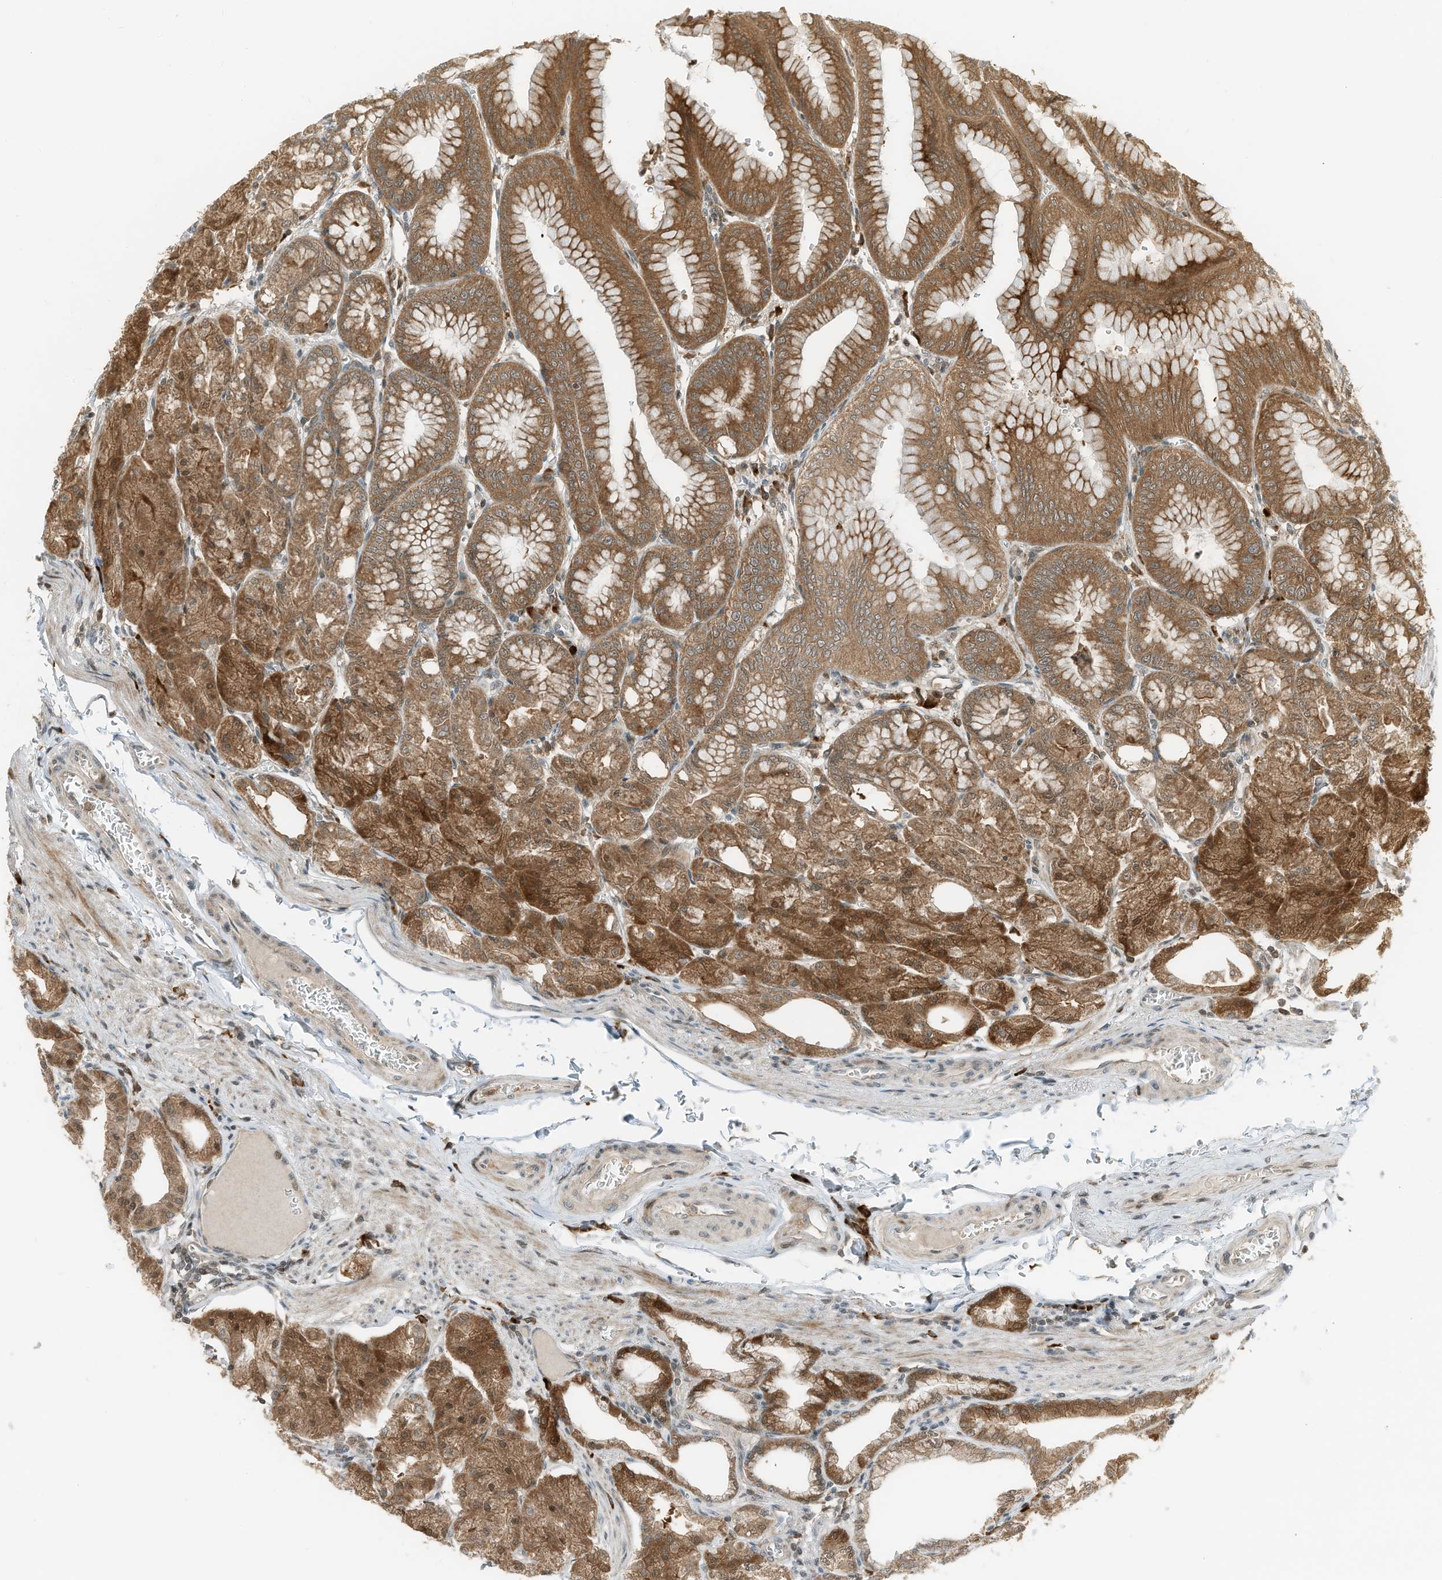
{"staining": {"intensity": "strong", "quantity": ">75%", "location": "cytoplasmic/membranous,nuclear"}, "tissue": "stomach", "cell_type": "Glandular cells", "image_type": "normal", "snomed": [{"axis": "morphology", "description": "Normal tissue, NOS"}, {"axis": "topography", "description": "Stomach, lower"}], "caption": "This photomicrograph displays immunohistochemistry staining of benign stomach, with high strong cytoplasmic/membranous,nuclear positivity in approximately >75% of glandular cells.", "gene": "RMND1", "patient": {"sex": "male", "age": 71}}